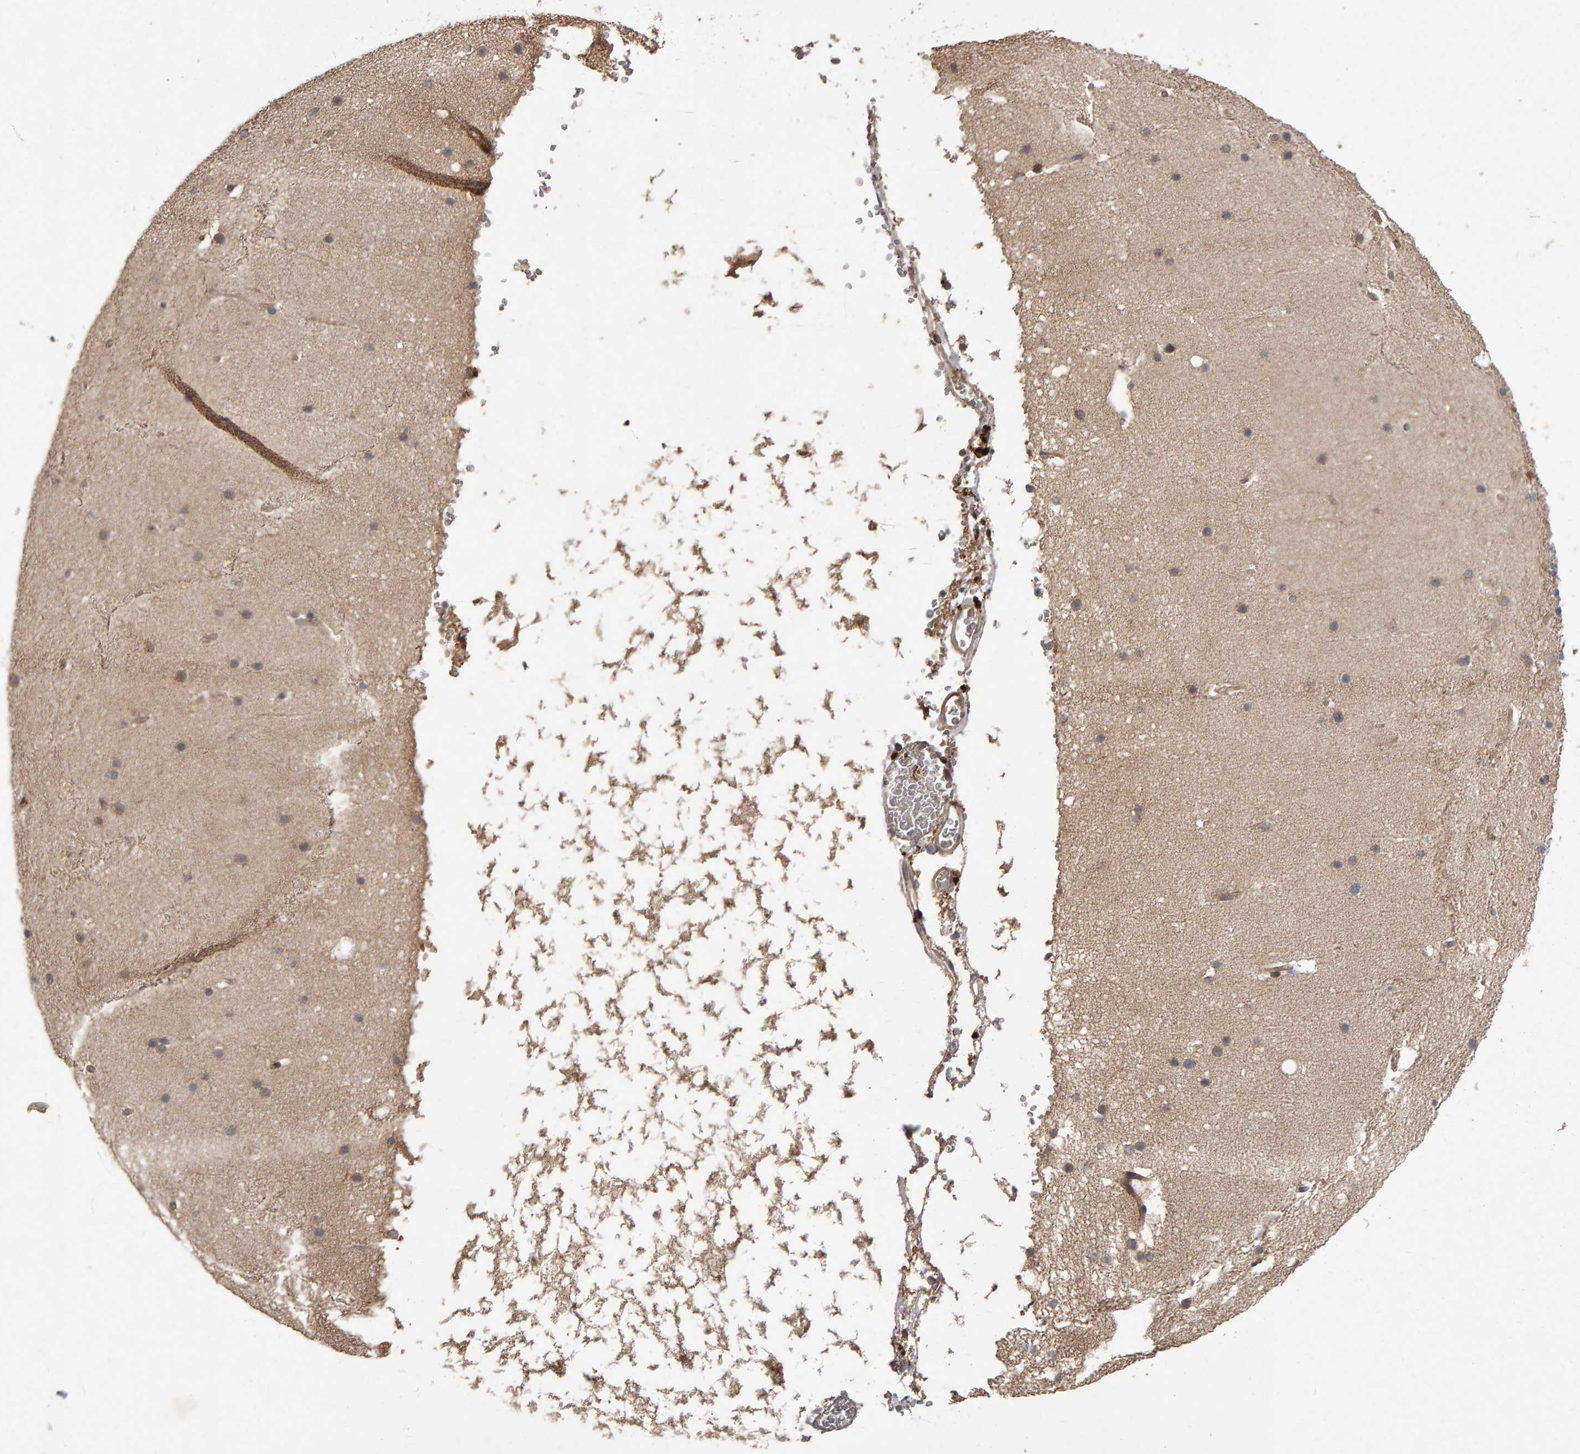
{"staining": {"intensity": "moderate", "quantity": ">75%", "location": "cytoplasmic/membranous"}, "tissue": "cerebellum", "cell_type": "Cells in granular layer", "image_type": "normal", "snomed": [{"axis": "morphology", "description": "Normal tissue, NOS"}, {"axis": "topography", "description": "Cerebellum"}], "caption": "Moderate cytoplasmic/membranous protein expression is seen in approximately >75% of cells in granular layer in cerebellum. (DAB IHC, brown staining for protein, blue staining for nuclei).", "gene": "PGS1", "patient": {"sex": "male", "age": 57}}